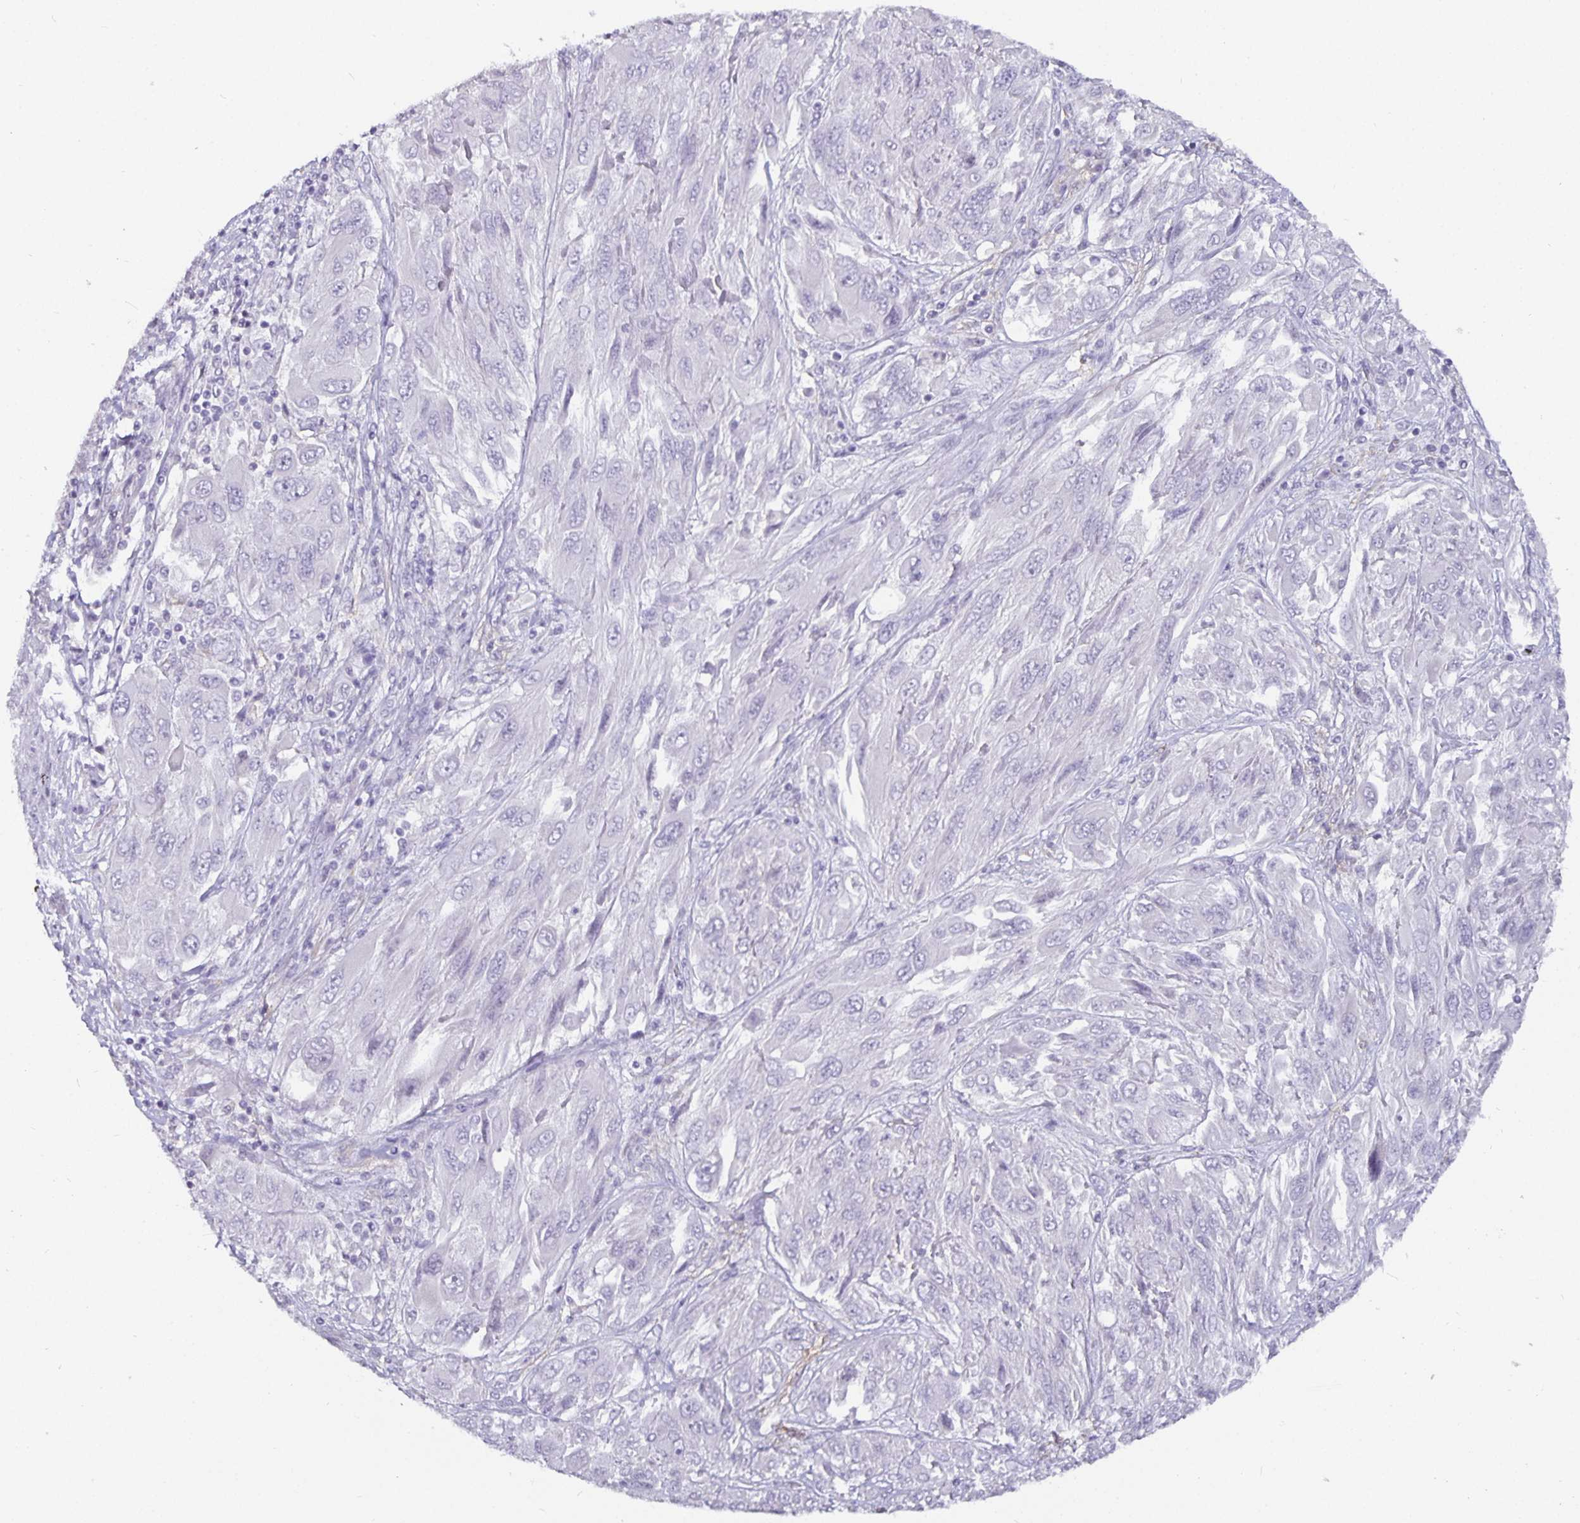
{"staining": {"intensity": "negative", "quantity": "none", "location": "none"}, "tissue": "melanoma", "cell_type": "Tumor cells", "image_type": "cancer", "snomed": [{"axis": "morphology", "description": "Malignant melanoma, NOS"}, {"axis": "topography", "description": "Skin"}], "caption": "There is no significant positivity in tumor cells of malignant melanoma.", "gene": "CA12", "patient": {"sex": "female", "age": 91}}